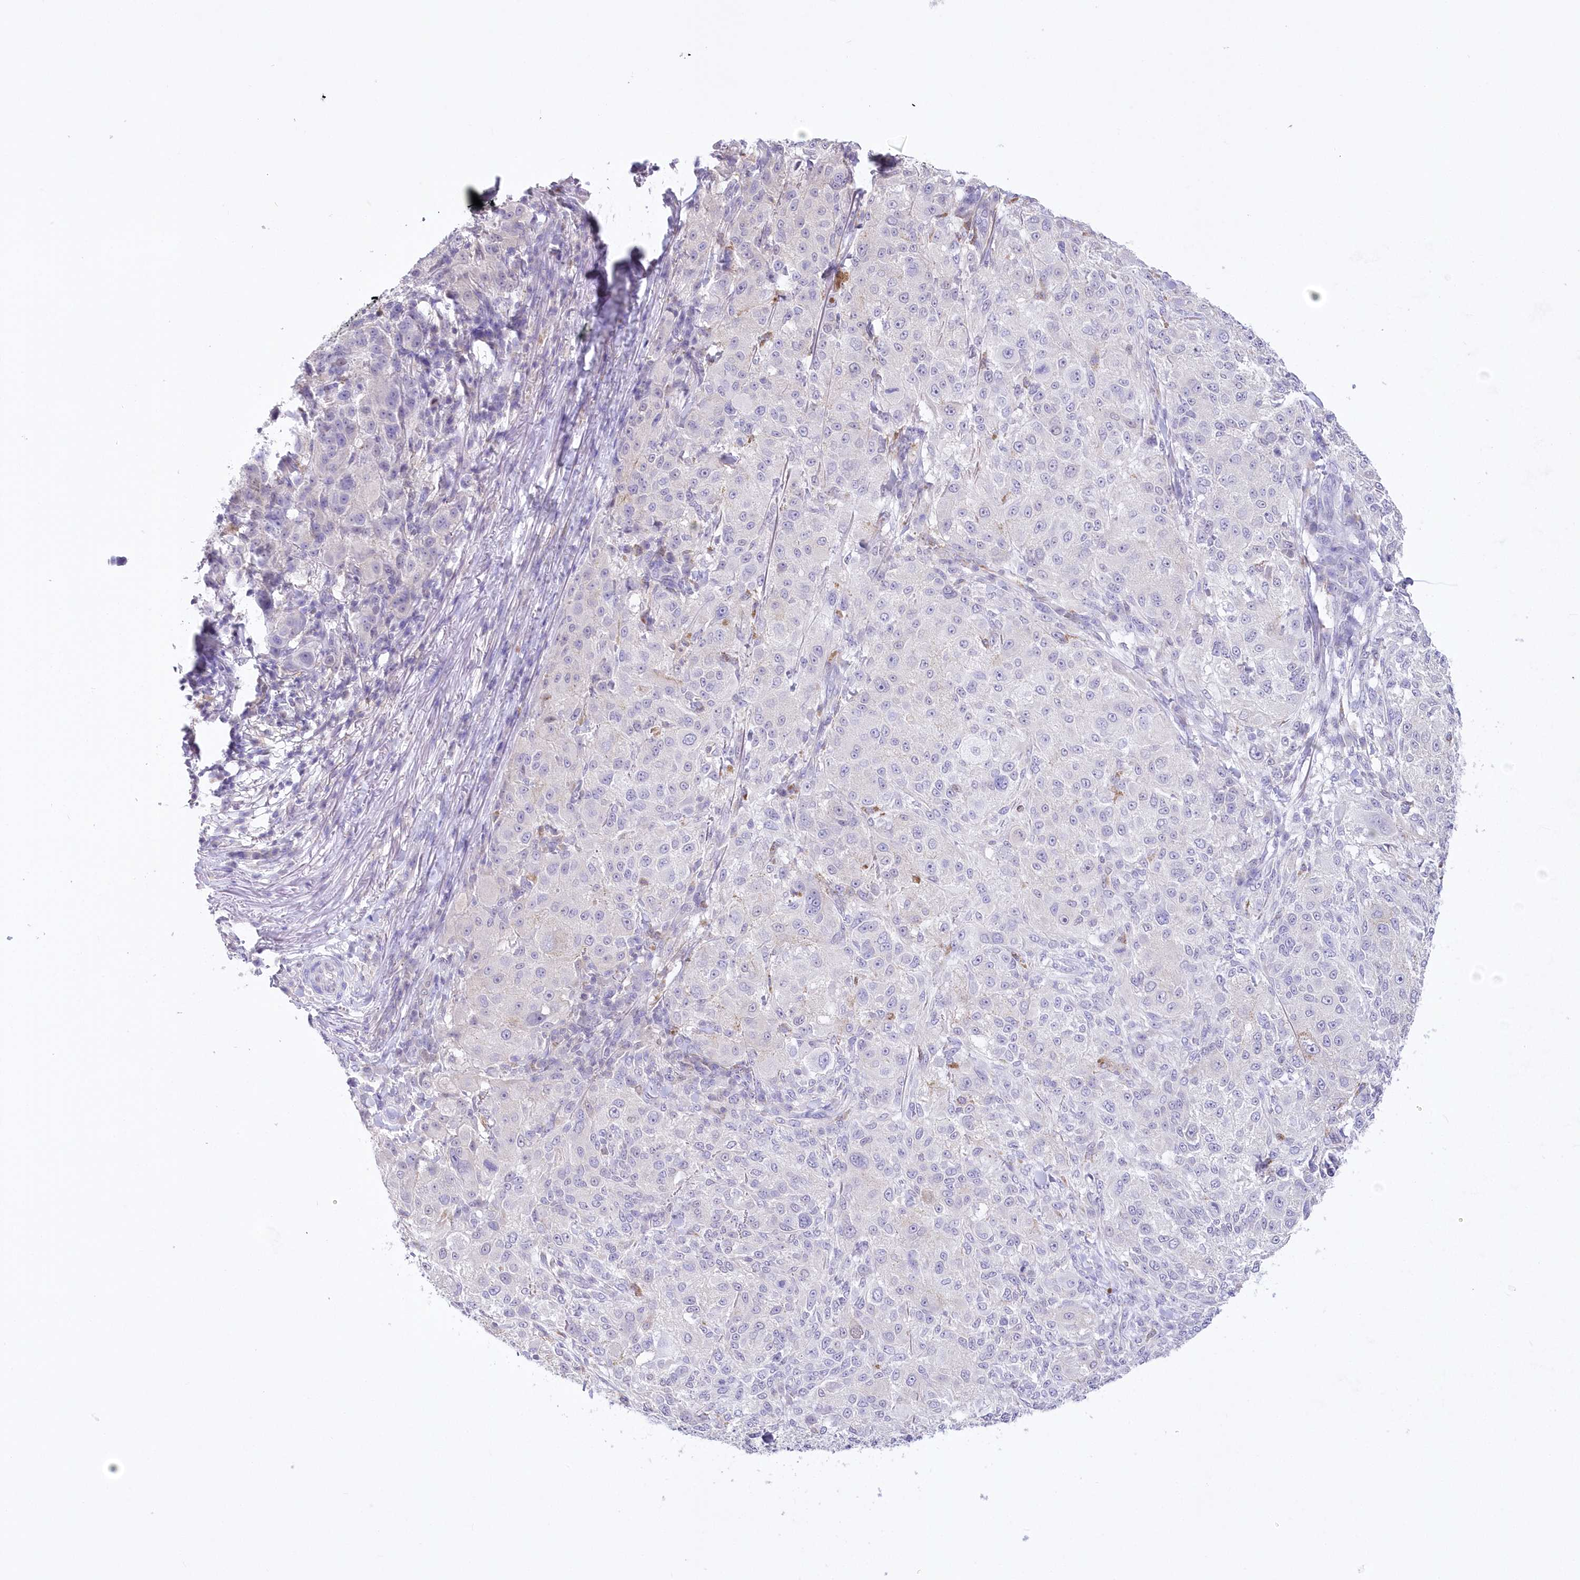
{"staining": {"intensity": "negative", "quantity": "none", "location": "none"}, "tissue": "melanoma", "cell_type": "Tumor cells", "image_type": "cancer", "snomed": [{"axis": "morphology", "description": "Necrosis, NOS"}, {"axis": "morphology", "description": "Malignant melanoma, NOS"}, {"axis": "topography", "description": "Skin"}], "caption": "An image of malignant melanoma stained for a protein shows no brown staining in tumor cells.", "gene": "UBA6", "patient": {"sex": "female", "age": 87}}